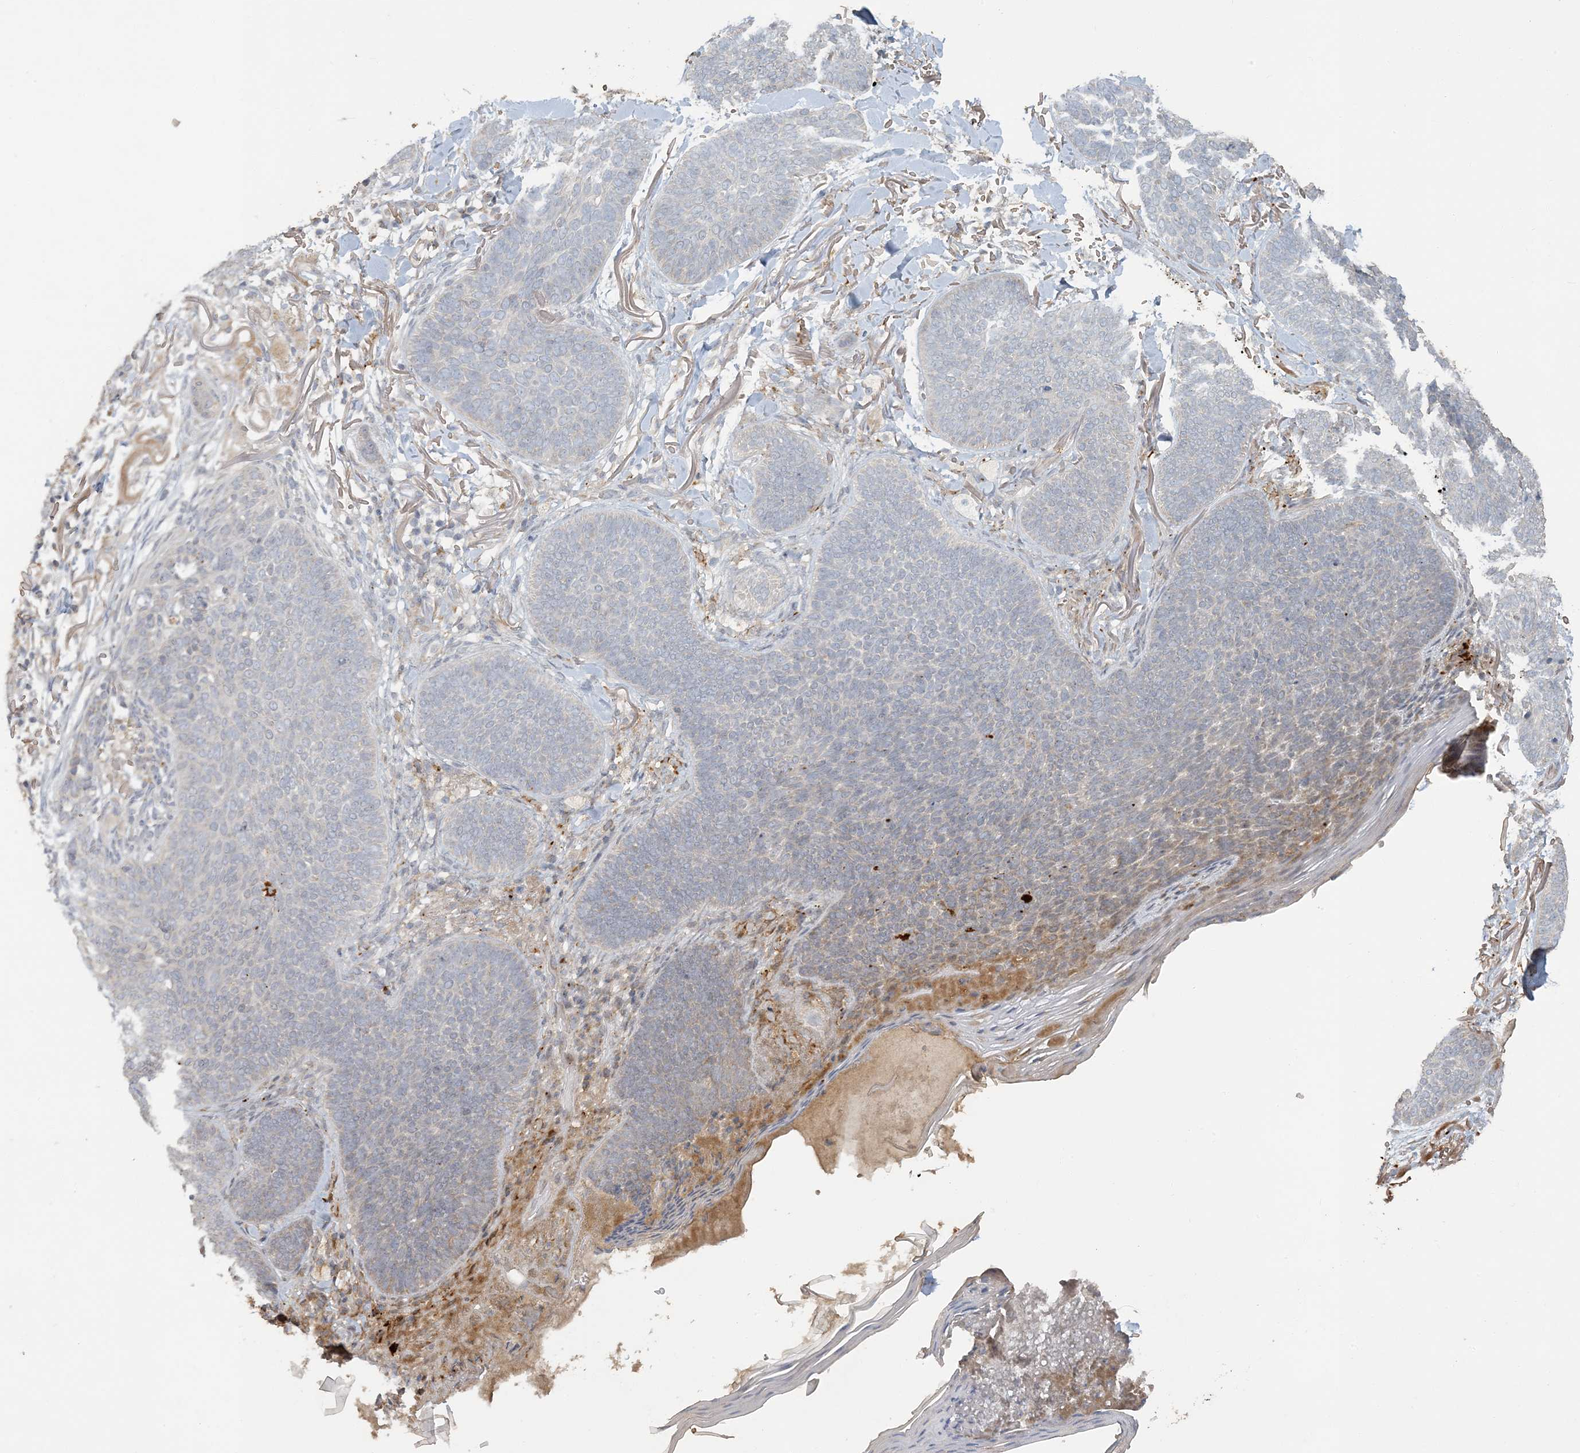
{"staining": {"intensity": "weak", "quantity": "<25%", "location": "cytoplasmic/membranous"}, "tissue": "skin cancer", "cell_type": "Tumor cells", "image_type": "cancer", "snomed": [{"axis": "morphology", "description": "Basal cell carcinoma"}, {"axis": "topography", "description": "Skin"}], "caption": "A histopathology image of skin cancer (basal cell carcinoma) stained for a protein reveals no brown staining in tumor cells.", "gene": "LTN1", "patient": {"sex": "male", "age": 85}}